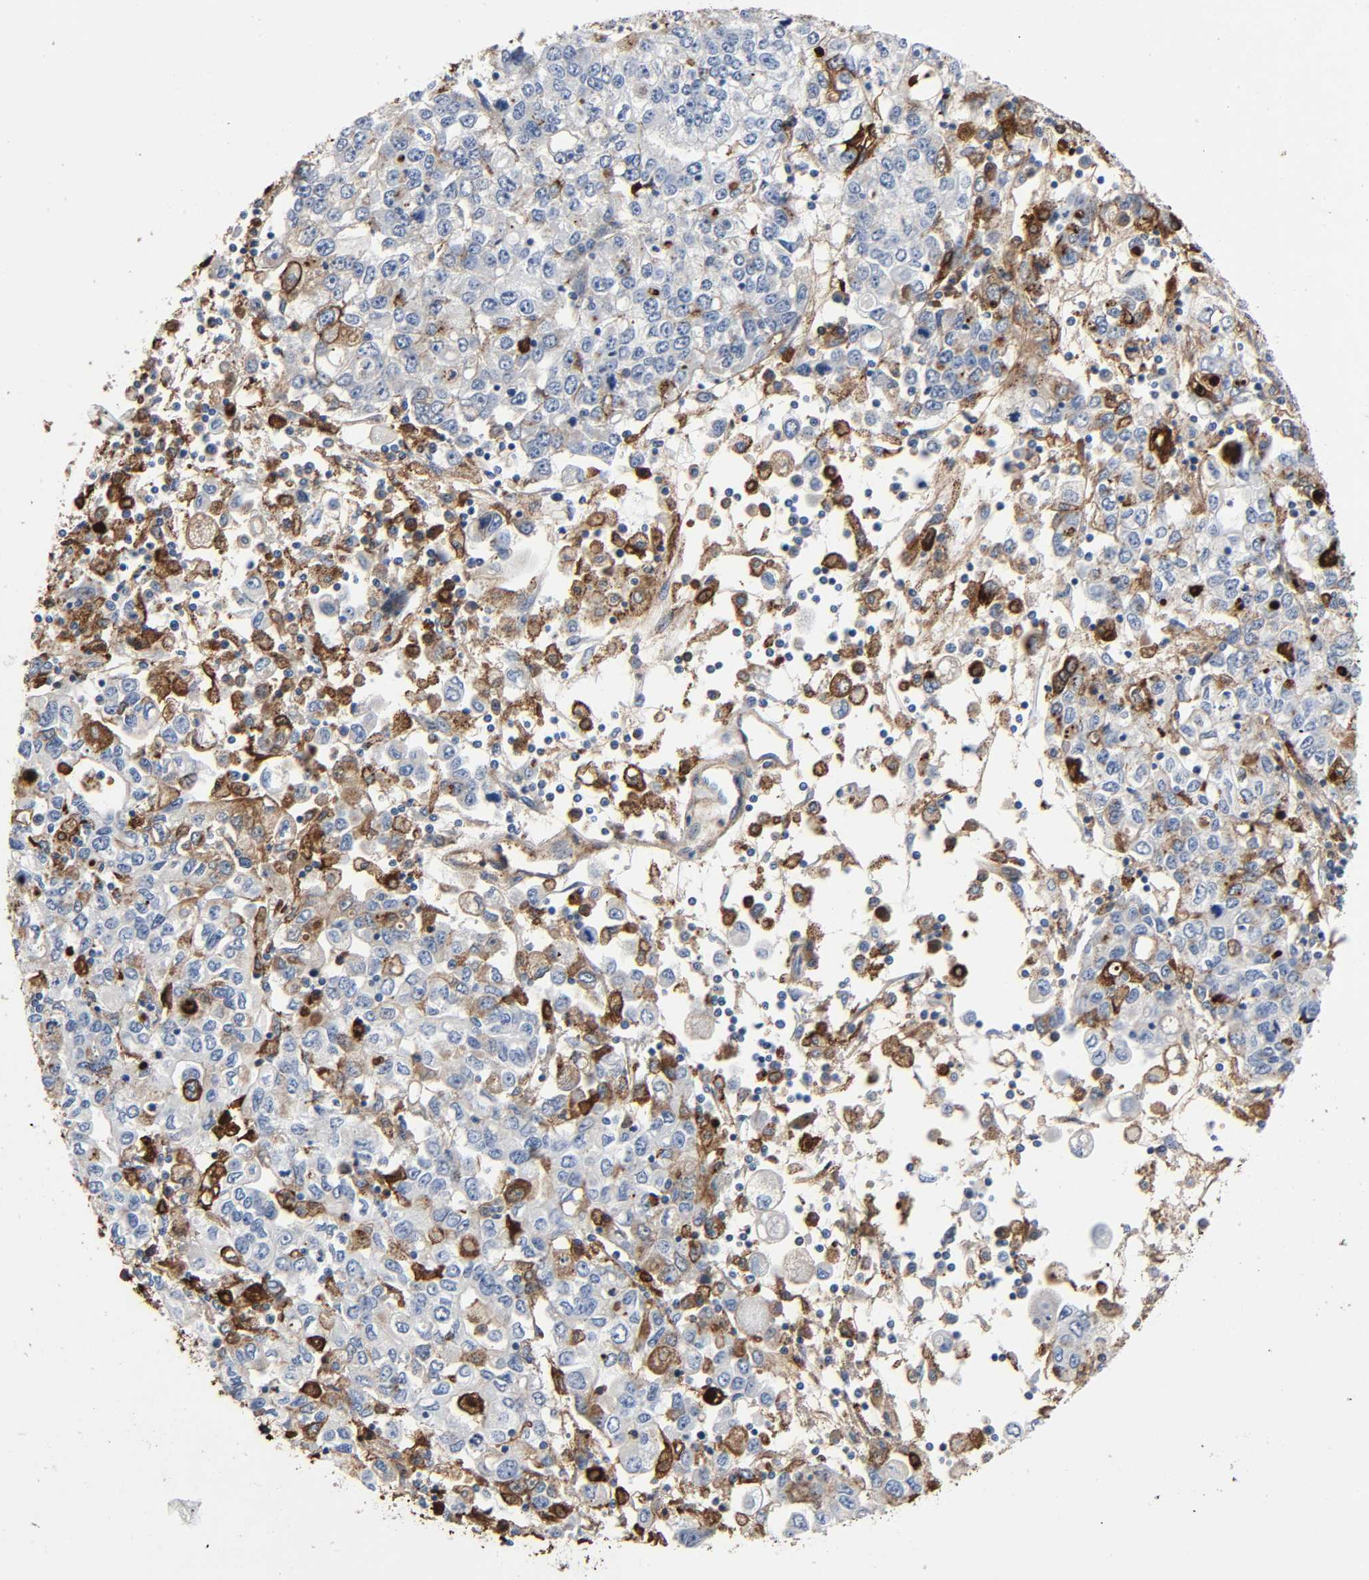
{"staining": {"intensity": "weak", "quantity": "25%-75%", "location": "cytoplasmic/membranous"}, "tissue": "stomach cancer", "cell_type": "Tumor cells", "image_type": "cancer", "snomed": [{"axis": "morphology", "description": "Adenocarcinoma, NOS"}, {"axis": "topography", "description": "Stomach, lower"}], "caption": "Protein expression analysis of stomach adenocarcinoma exhibits weak cytoplasmic/membranous positivity in about 25%-75% of tumor cells.", "gene": "C3", "patient": {"sex": "female", "age": 72}}